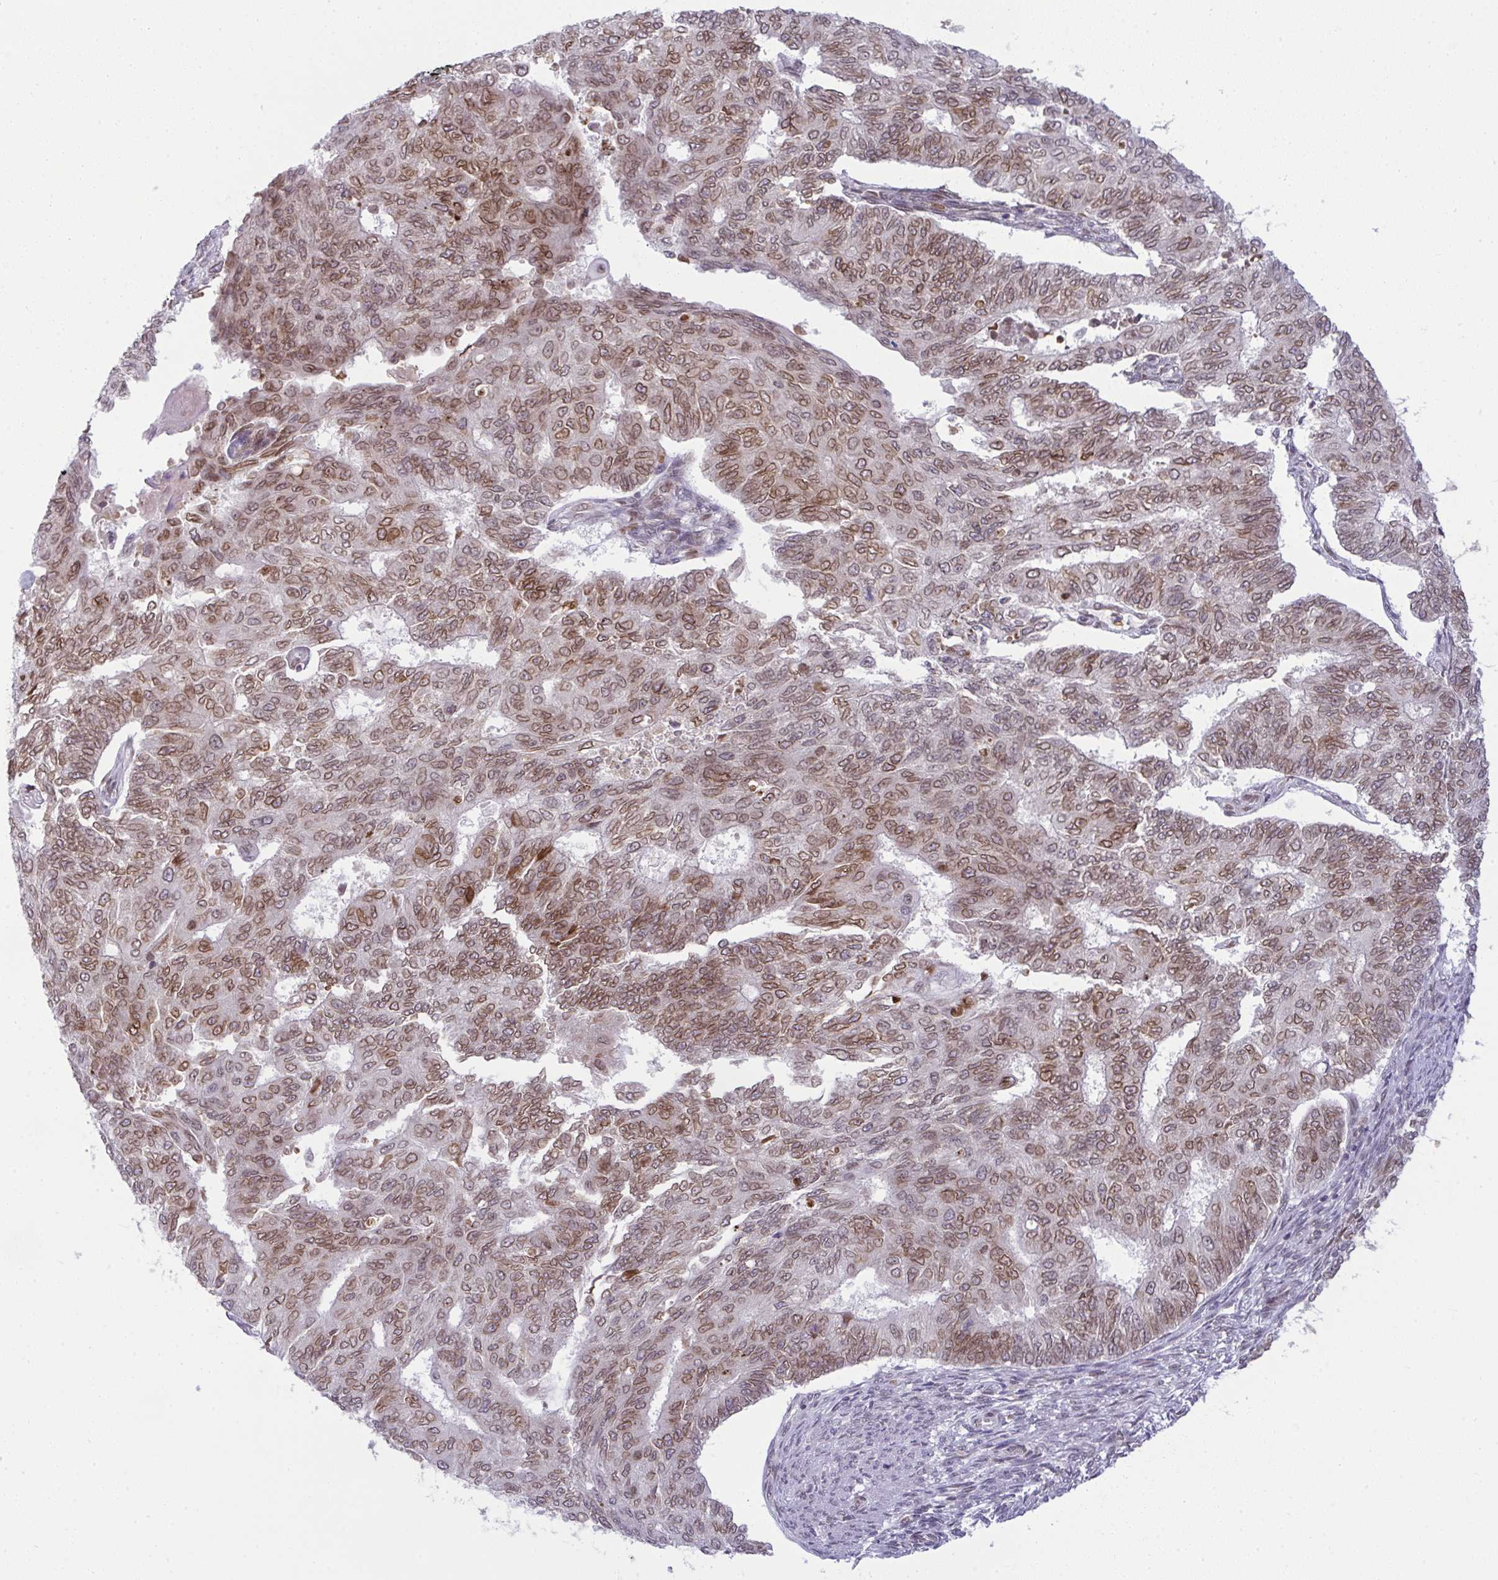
{"staining": {"intensity": "moderate", "quantity": ">75%", "location": "cytoplasmic/membranous,nuclear"}, "tissue": "endometrial cancer", "cell_type": "Tumor cells", "image_type": "cancer", "snomed": [{"axis": "morphology", "description": "Adenocarcinoma, NOS"}, {"axis": "topography", "description": "Endometrium"}], "caption": "A medium amount of moderate cytoplasmic/membranous and nuclear expression is present in approximately >75% of tumor cells in endometrial cancer (adenocarcinoma) tissue. The protein of interest is stained brown, and the nuclei are stained in blue (DAB IHC with brightfield microscopy, high magnification).", "gene": "RANBP2", "patient": {"sex": "female", "age": 32}}